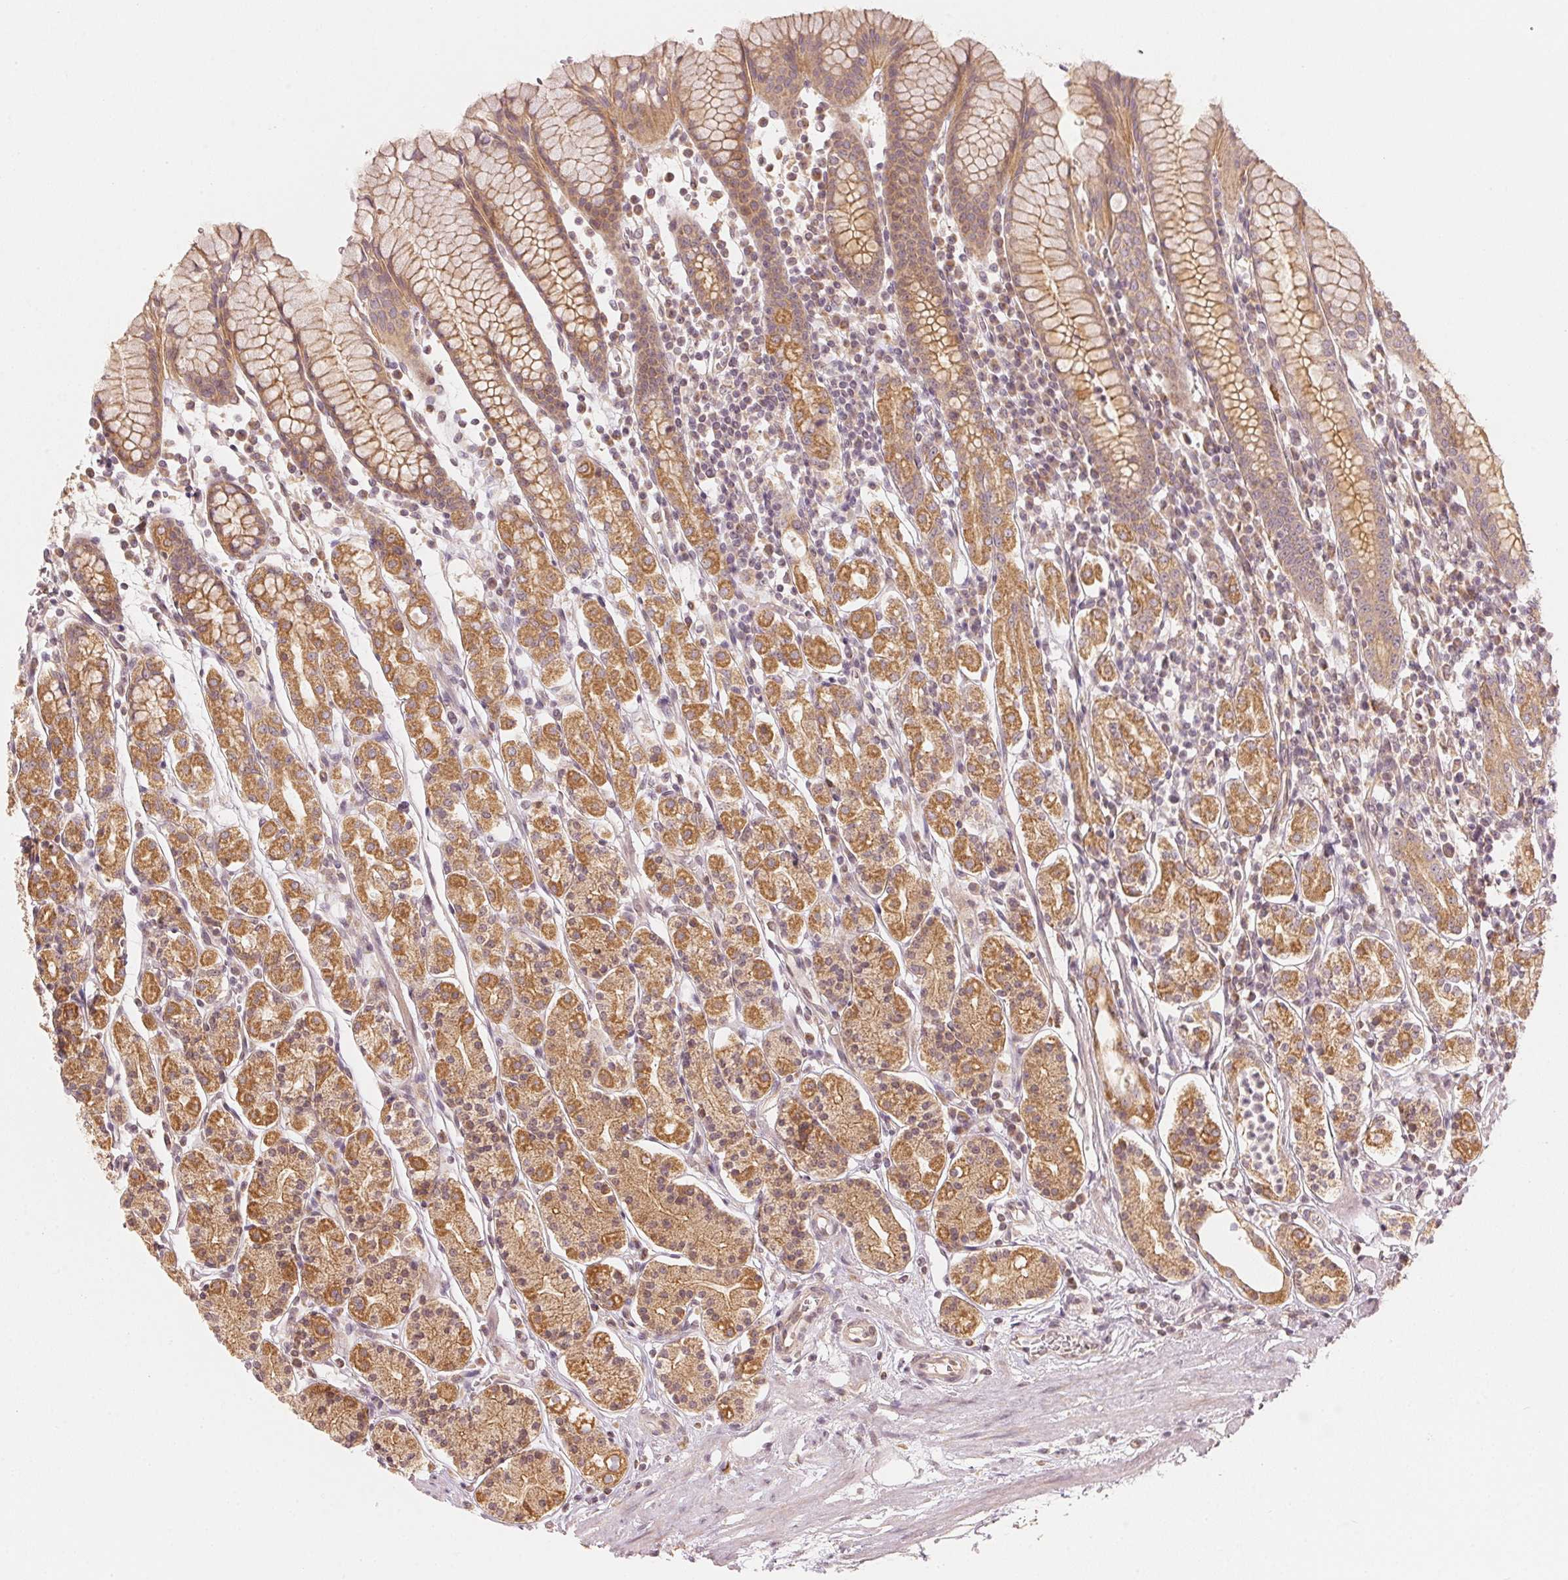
{"staining": {"intensity": "moderate", "quantity": ">75%", "location": "cytoplasmic/membranous"}, "tissue": "stomach", "cell_type": "Glandular cells", "image_type": "normal", "snomed": [{"axis": "morphology", "description": "Normal tissue, NOS"}, {"axis": "topography", "description": "Stomach, upper"}, {"axis": "topography", "description": "Stomach"}], "caption": "About >75% of glandular cells in unremarkable stomach show moderate cytoplasmic/membranous protein staining as visualized by brown immunohistochemical staining.", "gene": "WDR54", "patient": {"sex": "male", "age": 62}}